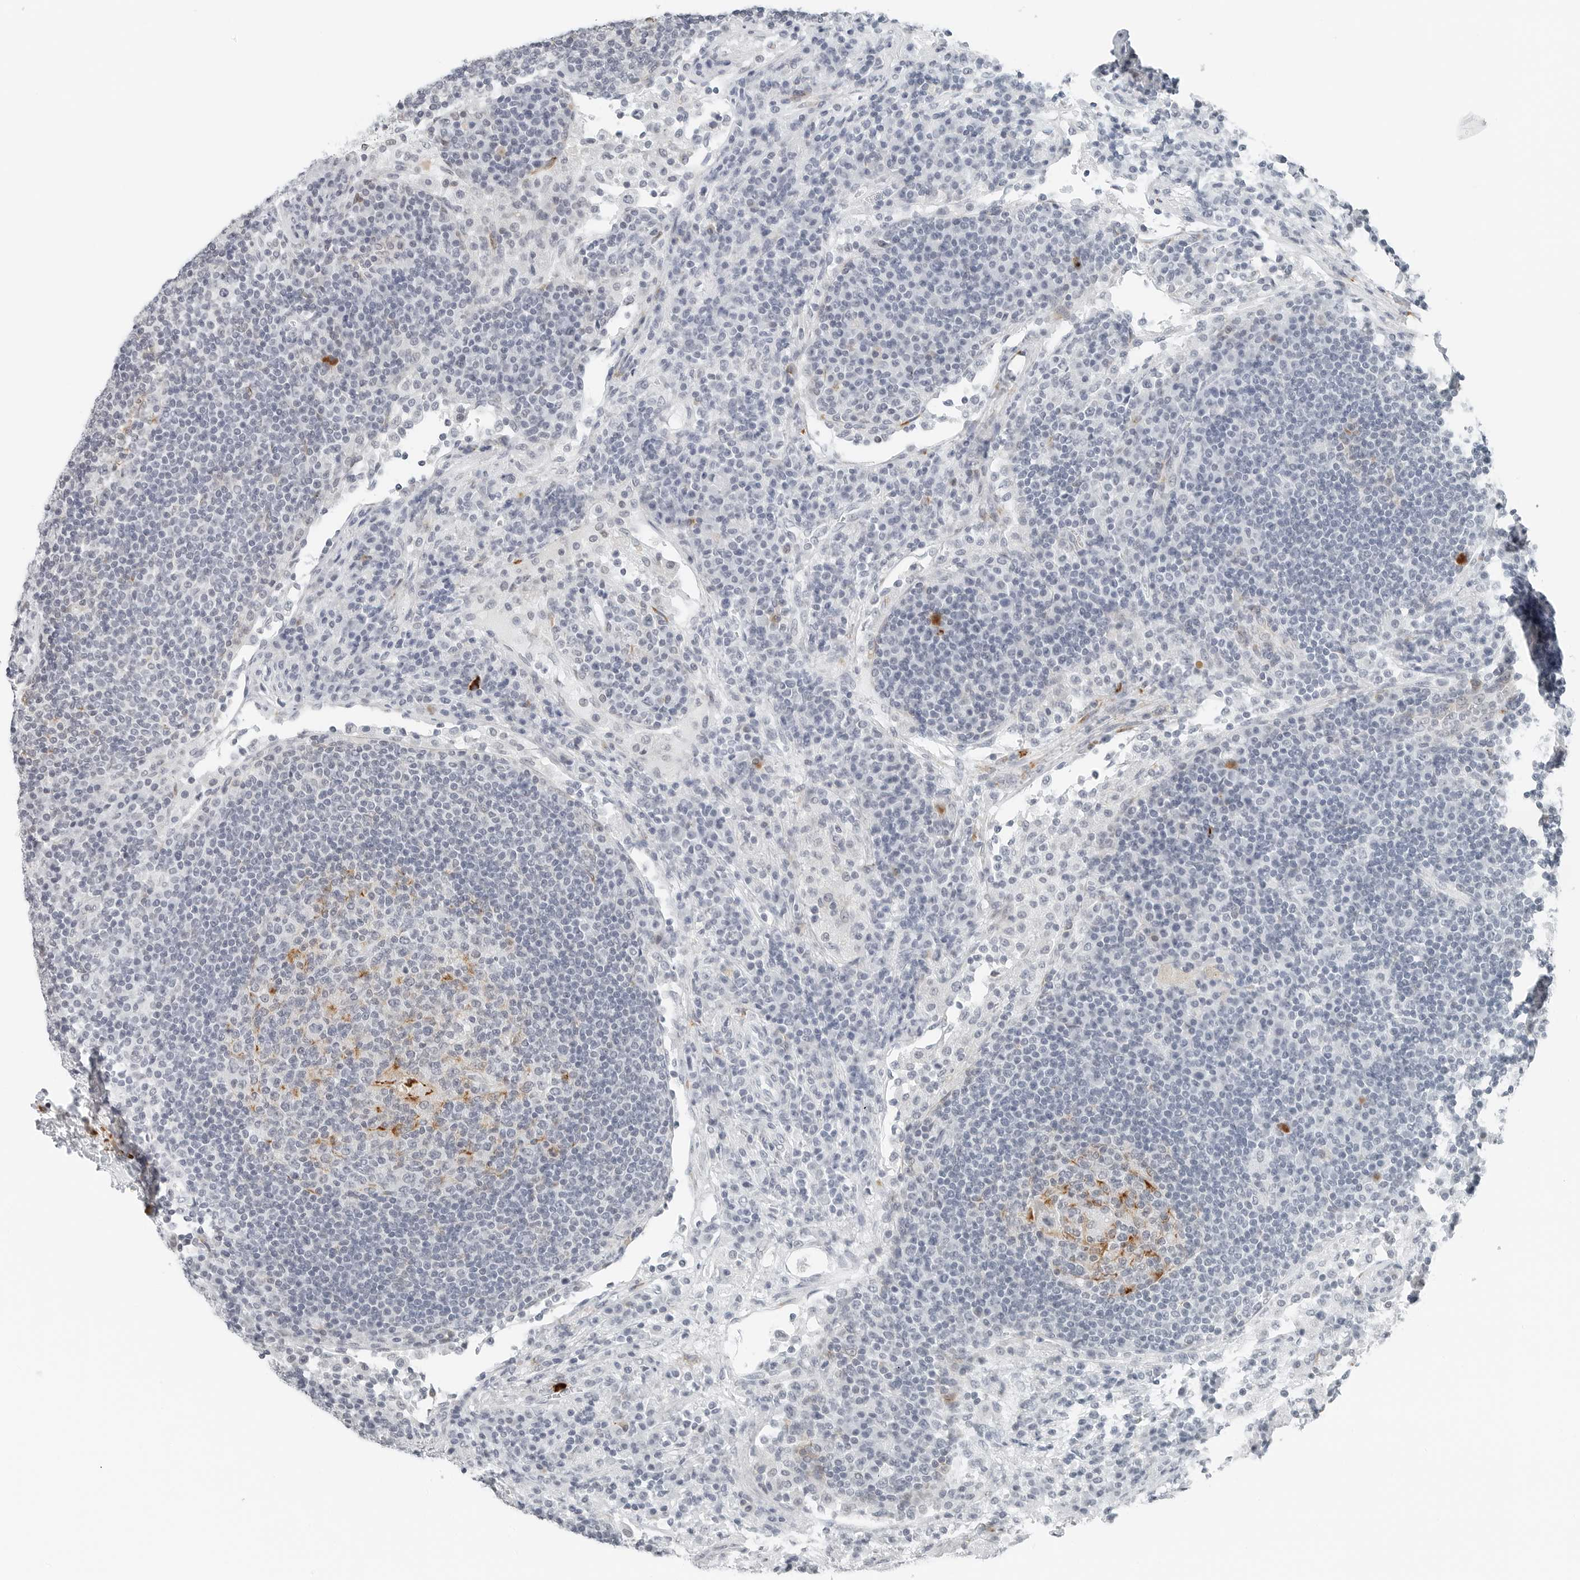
{"staining": {"intensity": "moderate", "quantity": "<25%", "location": "cytoplasmic/membranous"}, "tissue": "lymph node", "cell_type": "Germinal center cells", "image_type": "normal", "snomed": [{"axis": "morphology", "description": "Normal tissue, NOS"}, {"axis": "topography", "description": "Lymph node"}], "caption": "The immunohistochemical stain labels moderate cytoplasmic/membranous expression in germinal center cells of normal lymph node.", "gene": "P4HA2", "patient": {"sex": "female", "age": 53}}